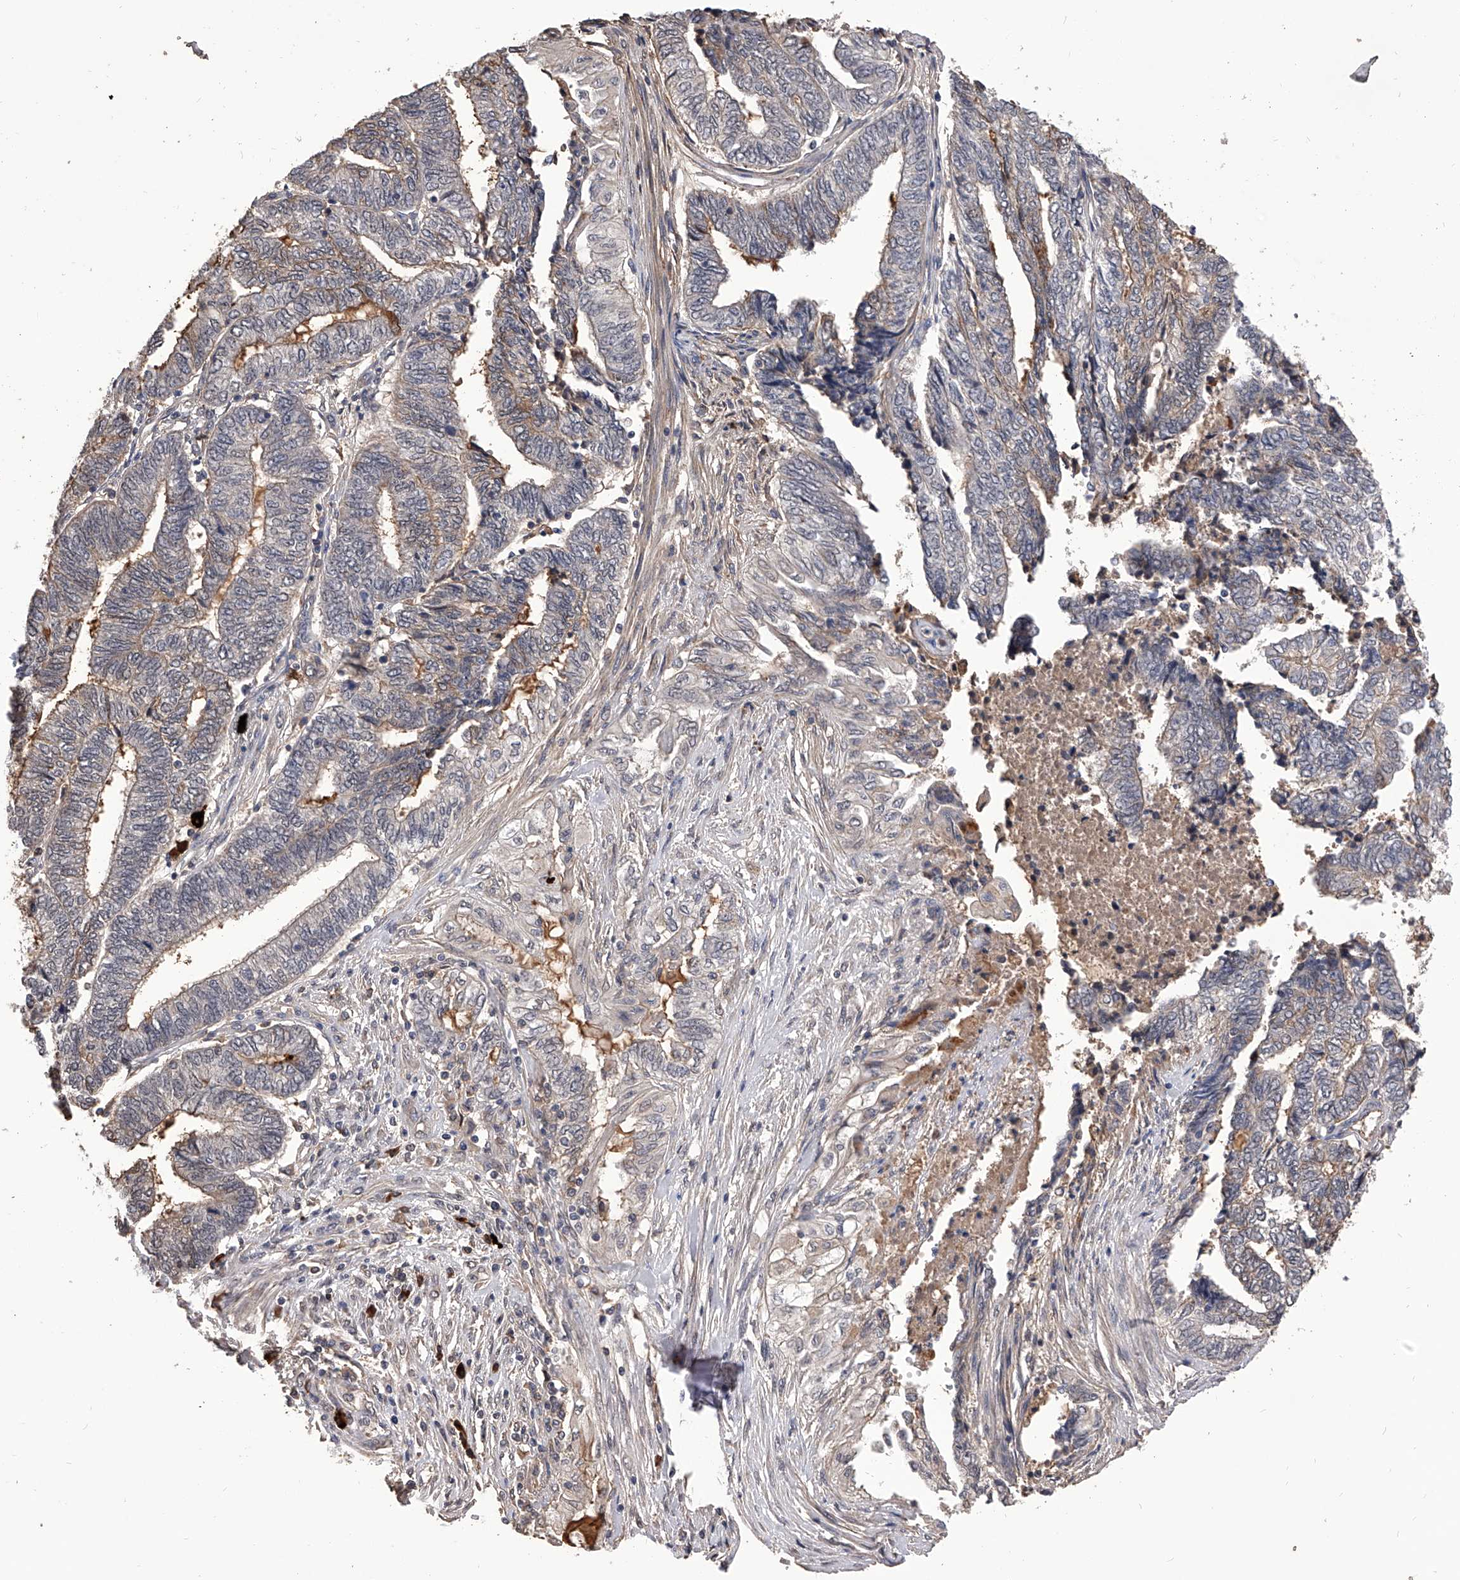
{"staining": {"intensity": "moderate", "quantity": "<25%", "location": "cytoplasmic/membranous"}, "tissue": "endometrial cancer", "cell_type": "Tumor cells", "image_type": "cancer", "snomed": [{"axis": "morphology", "description": "Adenocarcinoma, NOS"}, {"axis": "topography", "description": "Uterus"}, {"axis": "topography", "description": "Endometrium"}], "caption": "Immunohistochemistry histopathology image of neoplastic tissue: endometrial cancer stained using IHC demonstrates low levels of moderate protein expression localized specifically in the cytoplasmic/membranous of tumor cells, appearing as a cytoplasmic/membranous brown color.", "gene": "CFAP410", "patient": {"sex": "female", "age": 70}}